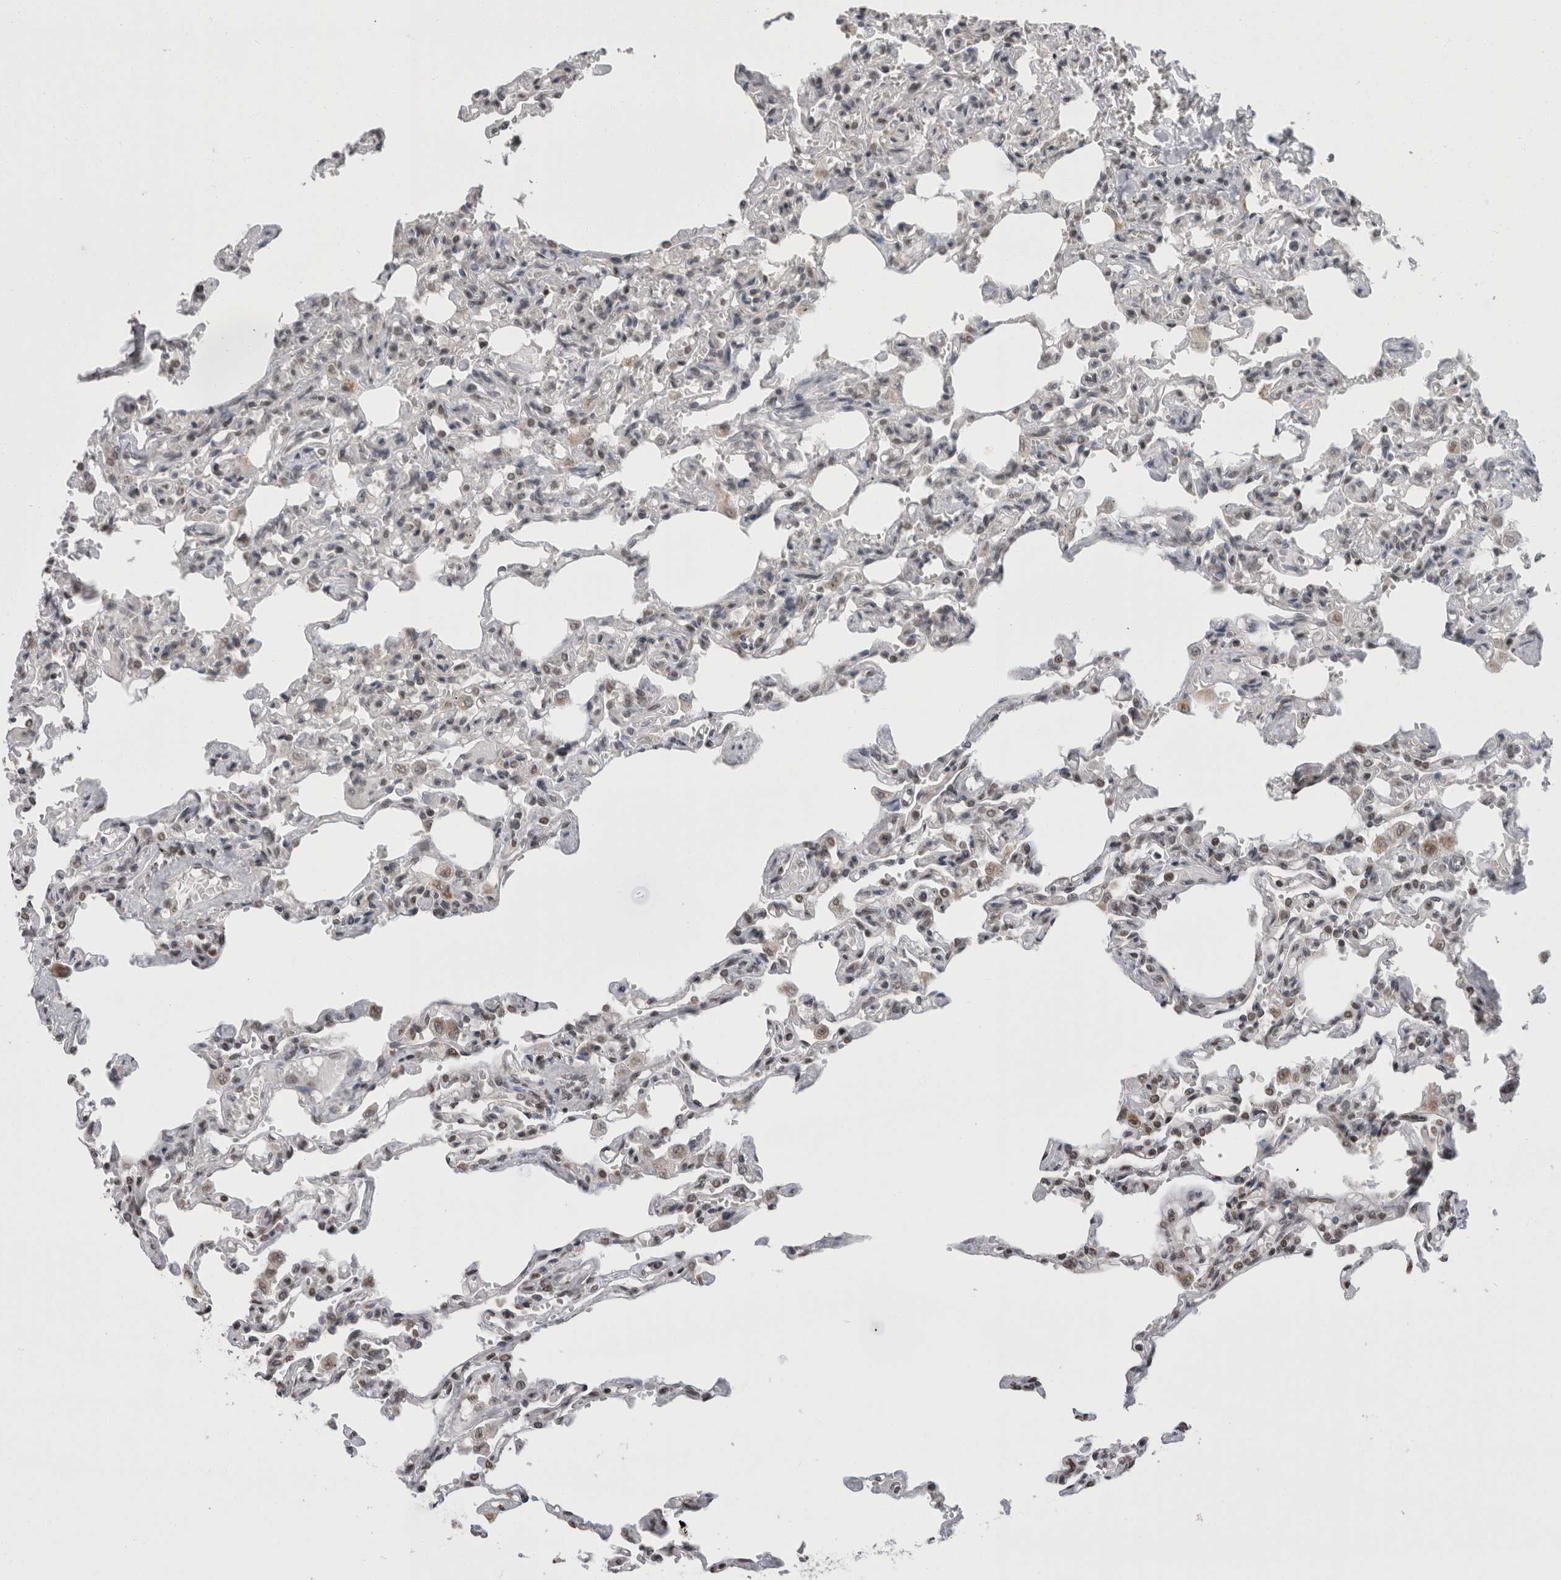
{"staining": {"intensity": "strong", "quantity": "<25%", "location": "nuclear"}, "tissue": "lung", "cell_type": "Alveolar cells", "image_type": "normal", "snomed": [{"axis": "morphology", "description": "Normal tissue, NOS"}, {"axis": "topography", "description": "Lung"}], "caption": "A medium amount of strong nuclear positivity is seen in about <25% of alveolar cells in unremarkable lung.", "gene": "ZBTB11", "patient": {"sex": "male", "age": 21}}